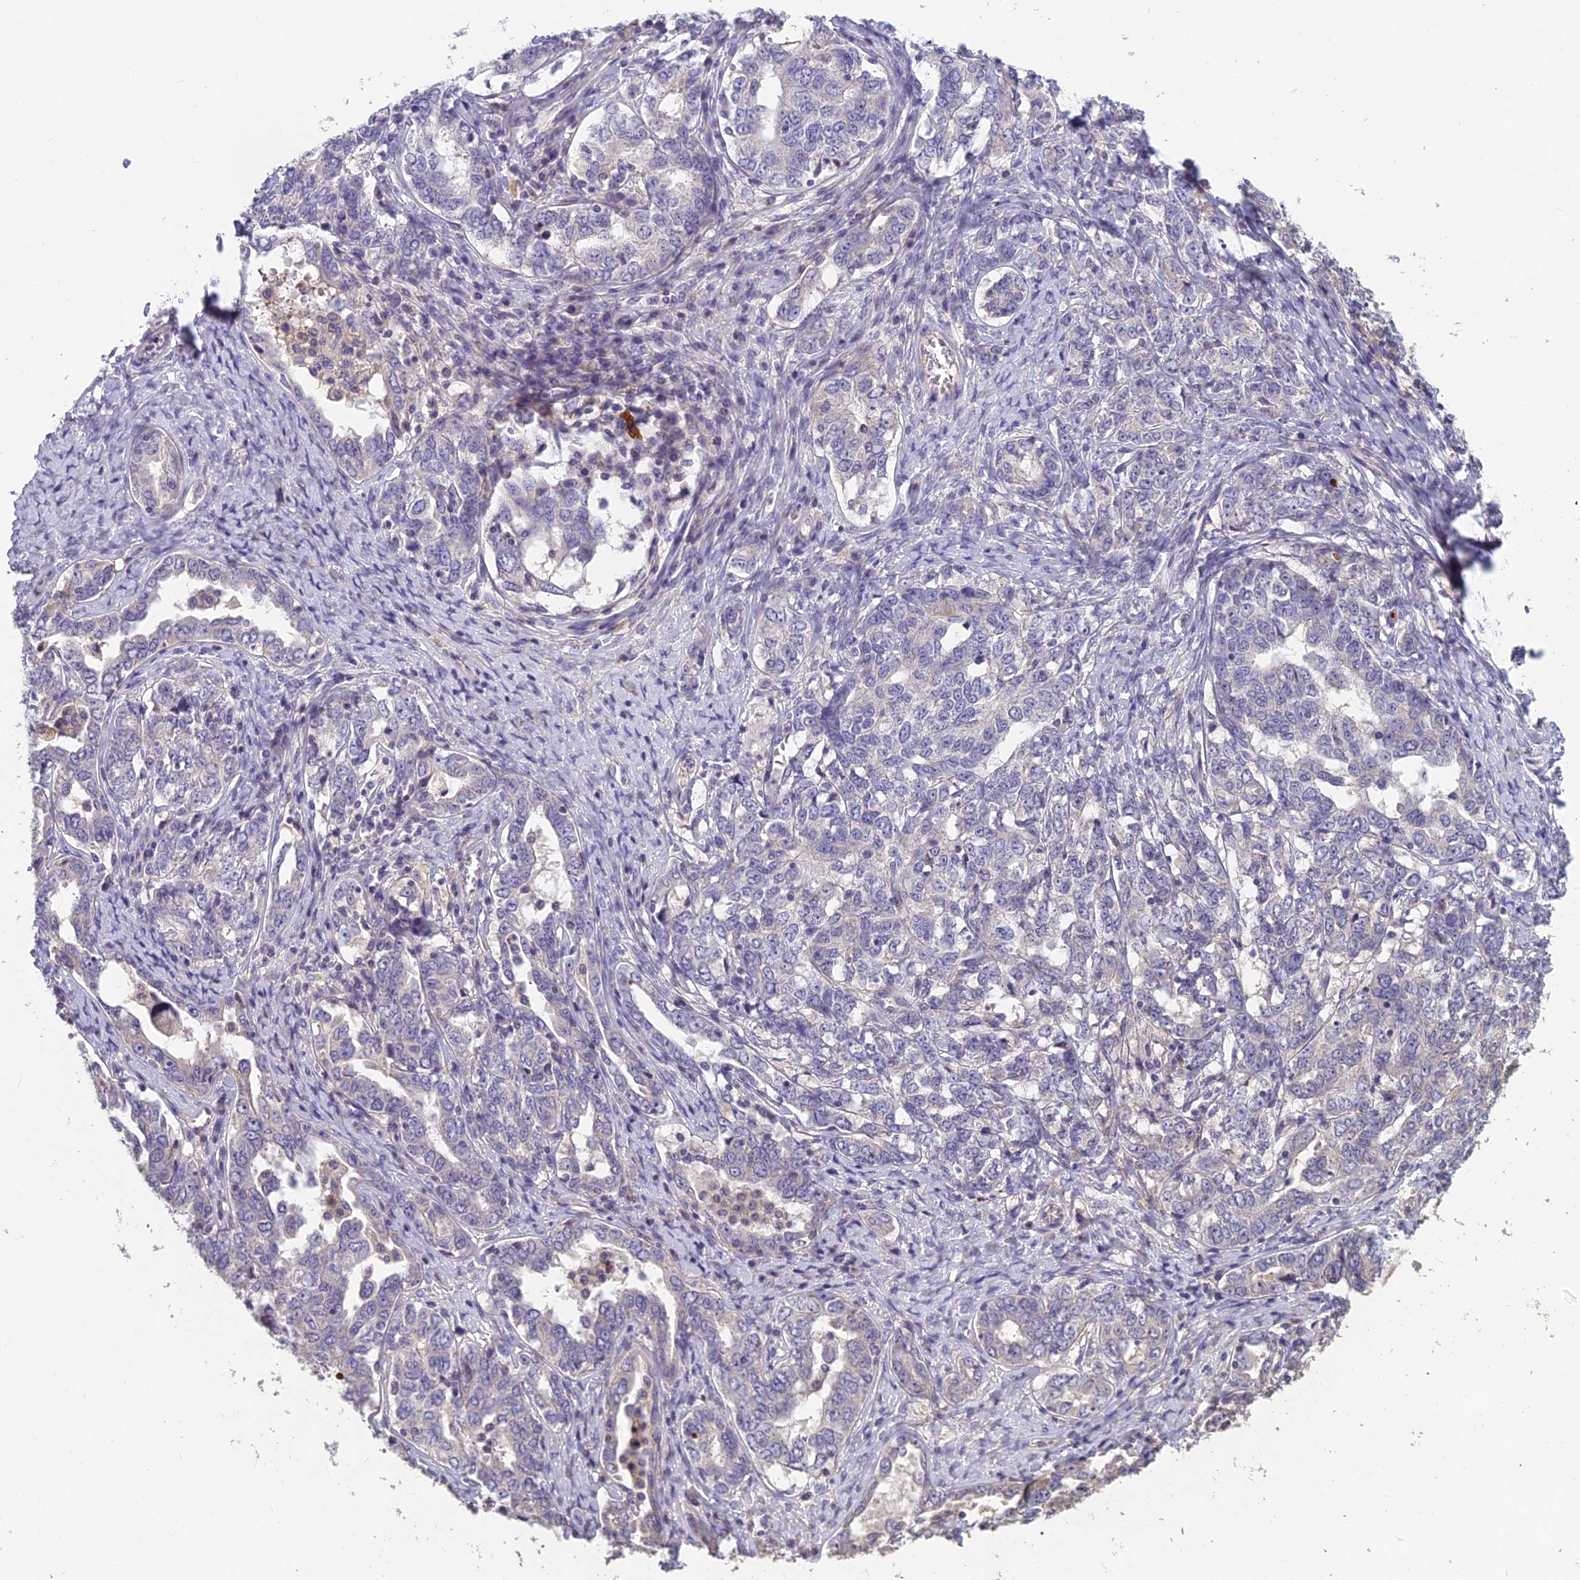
{"staining": {"intensity": "moderate", "quantity": "<25%", "location": "cytoplasmic/membranous"}, "tissue": "ovarian cancer", "cell_type": "Tumor cells", "image_type": "cancer", "snomed": [{"axis": "morphology", "description": "Carcinoma, endometroid"}, {"axis": "topography", "description": "Ovary"}], "caption": "Immunohistochemical staining of human endometroid carcinoma (ovarian) demonstrates moderate cytoplasmic/membranous protein positivity in about <25% of tumor cells.", "gene": "CEACAM16", "patient": {"sex": "female", "age": 62}}